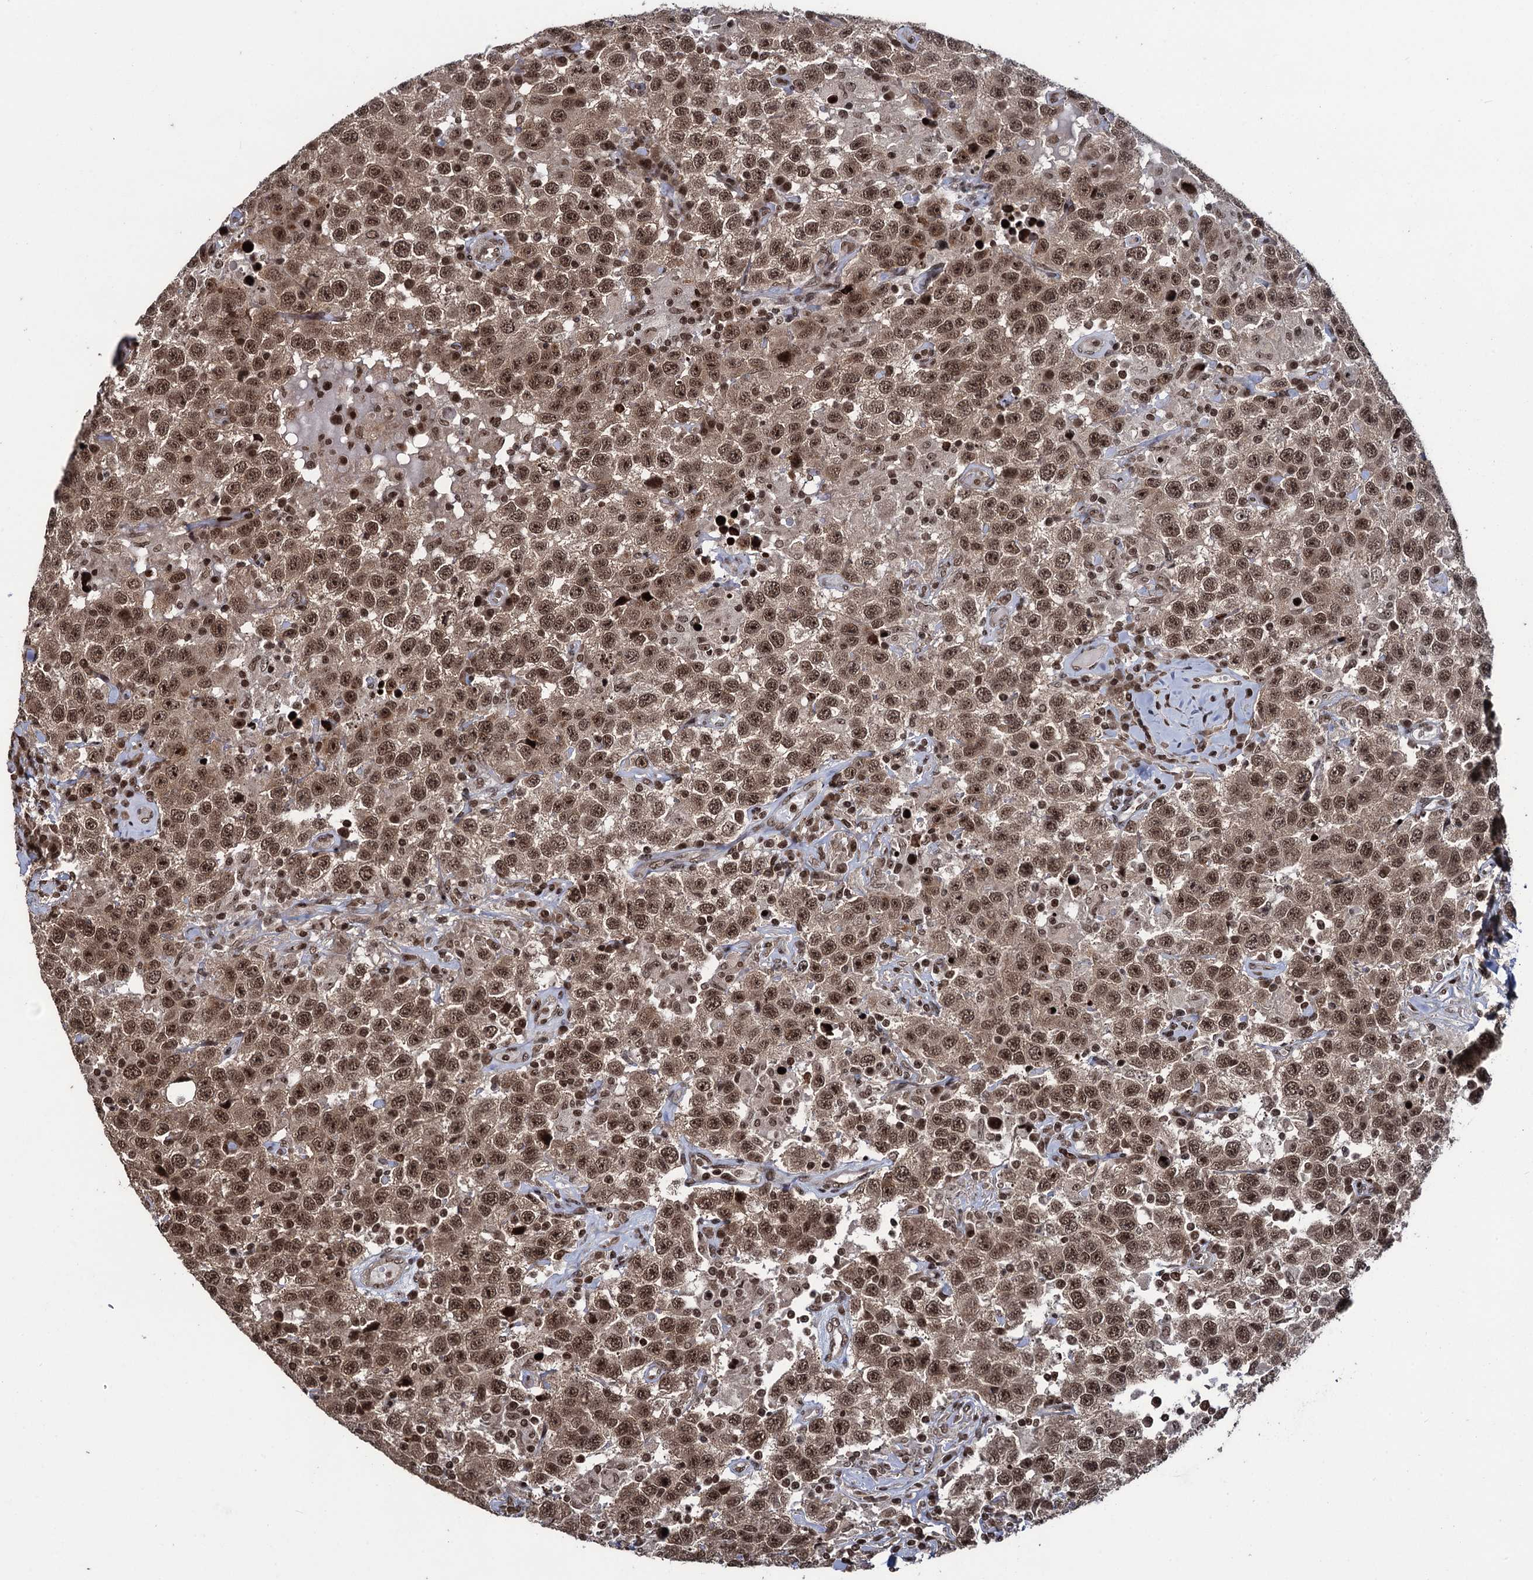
{"staining": {"intensity": "strong", "quantity": ">75%", "location": "cytoplasmic/membranous,nuclear"}, "tissue": "testis cancer", "cell_type": "Tumor cells", "image_type": "cancer", "snomed": [{"axis": "morphology", "description": "Seminoma, NOS"}, {"axis": "topography", "description": "Testis"}], "caption": "A histopathology image of testis cancer (seminoma) stained for a protein demonstrates strong cytoplasmic/membranous and nuclear brown staining in tumor cells.", "gene": "ZNF169", "patient": {"sex": "male", "age": 41}}